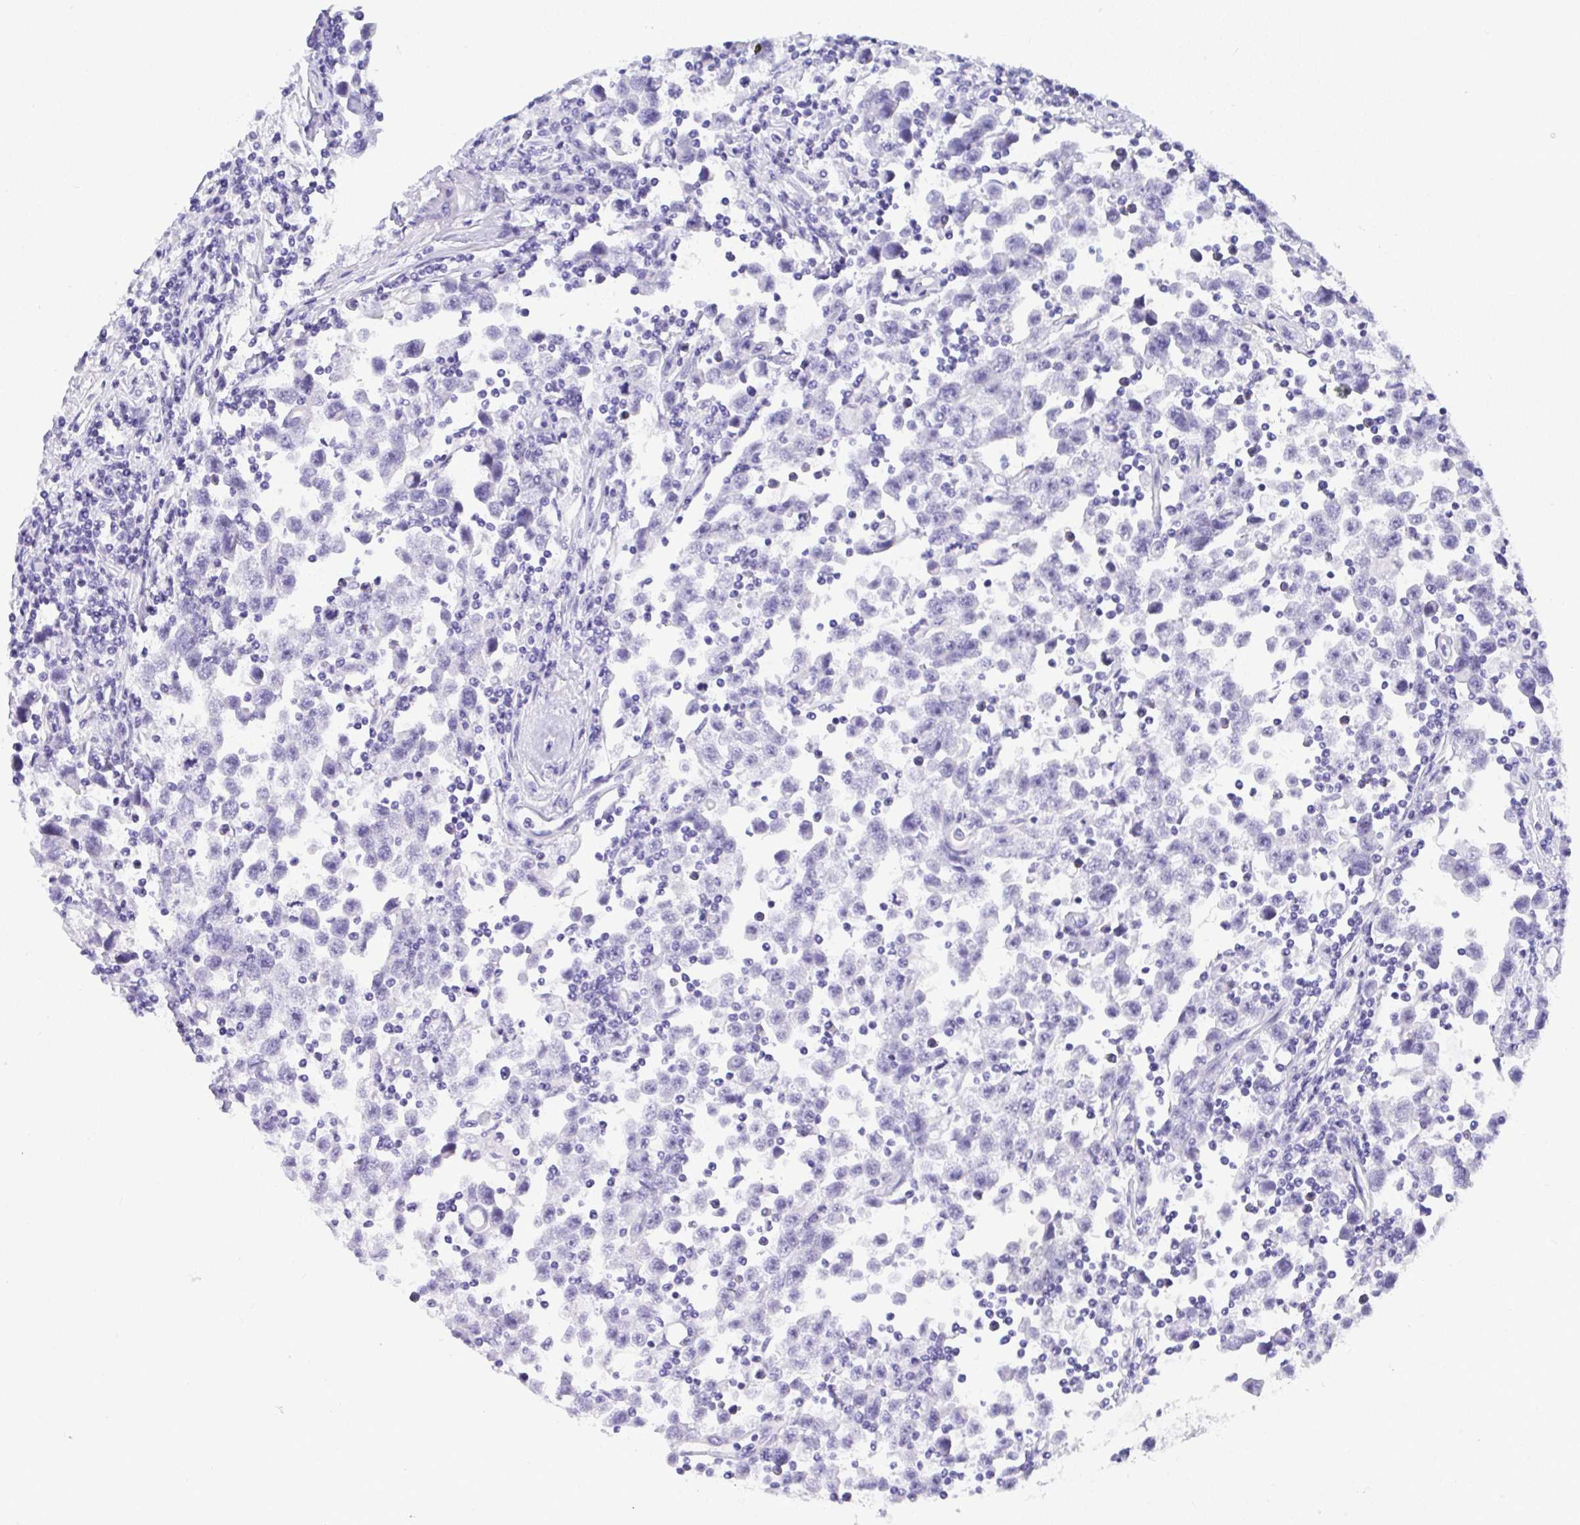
{"staining": {"intensity": "negative", "quantity": "none", "location": "none"}, "tissue": "testis cancer", "cell_type": "Tumor cells", "image_type": "cancer", "snomed": [{"axis": "morphology", "description": "Seminoma, NOS"}, {"axis": "topography", "description": "Testis"}], "caption": "This is an IHC micrograph of human testis cancer (seminoma). There is no expression in tumor cells.", "gene": "YBX2", "patient": {"sex": "male", "age": 31}}